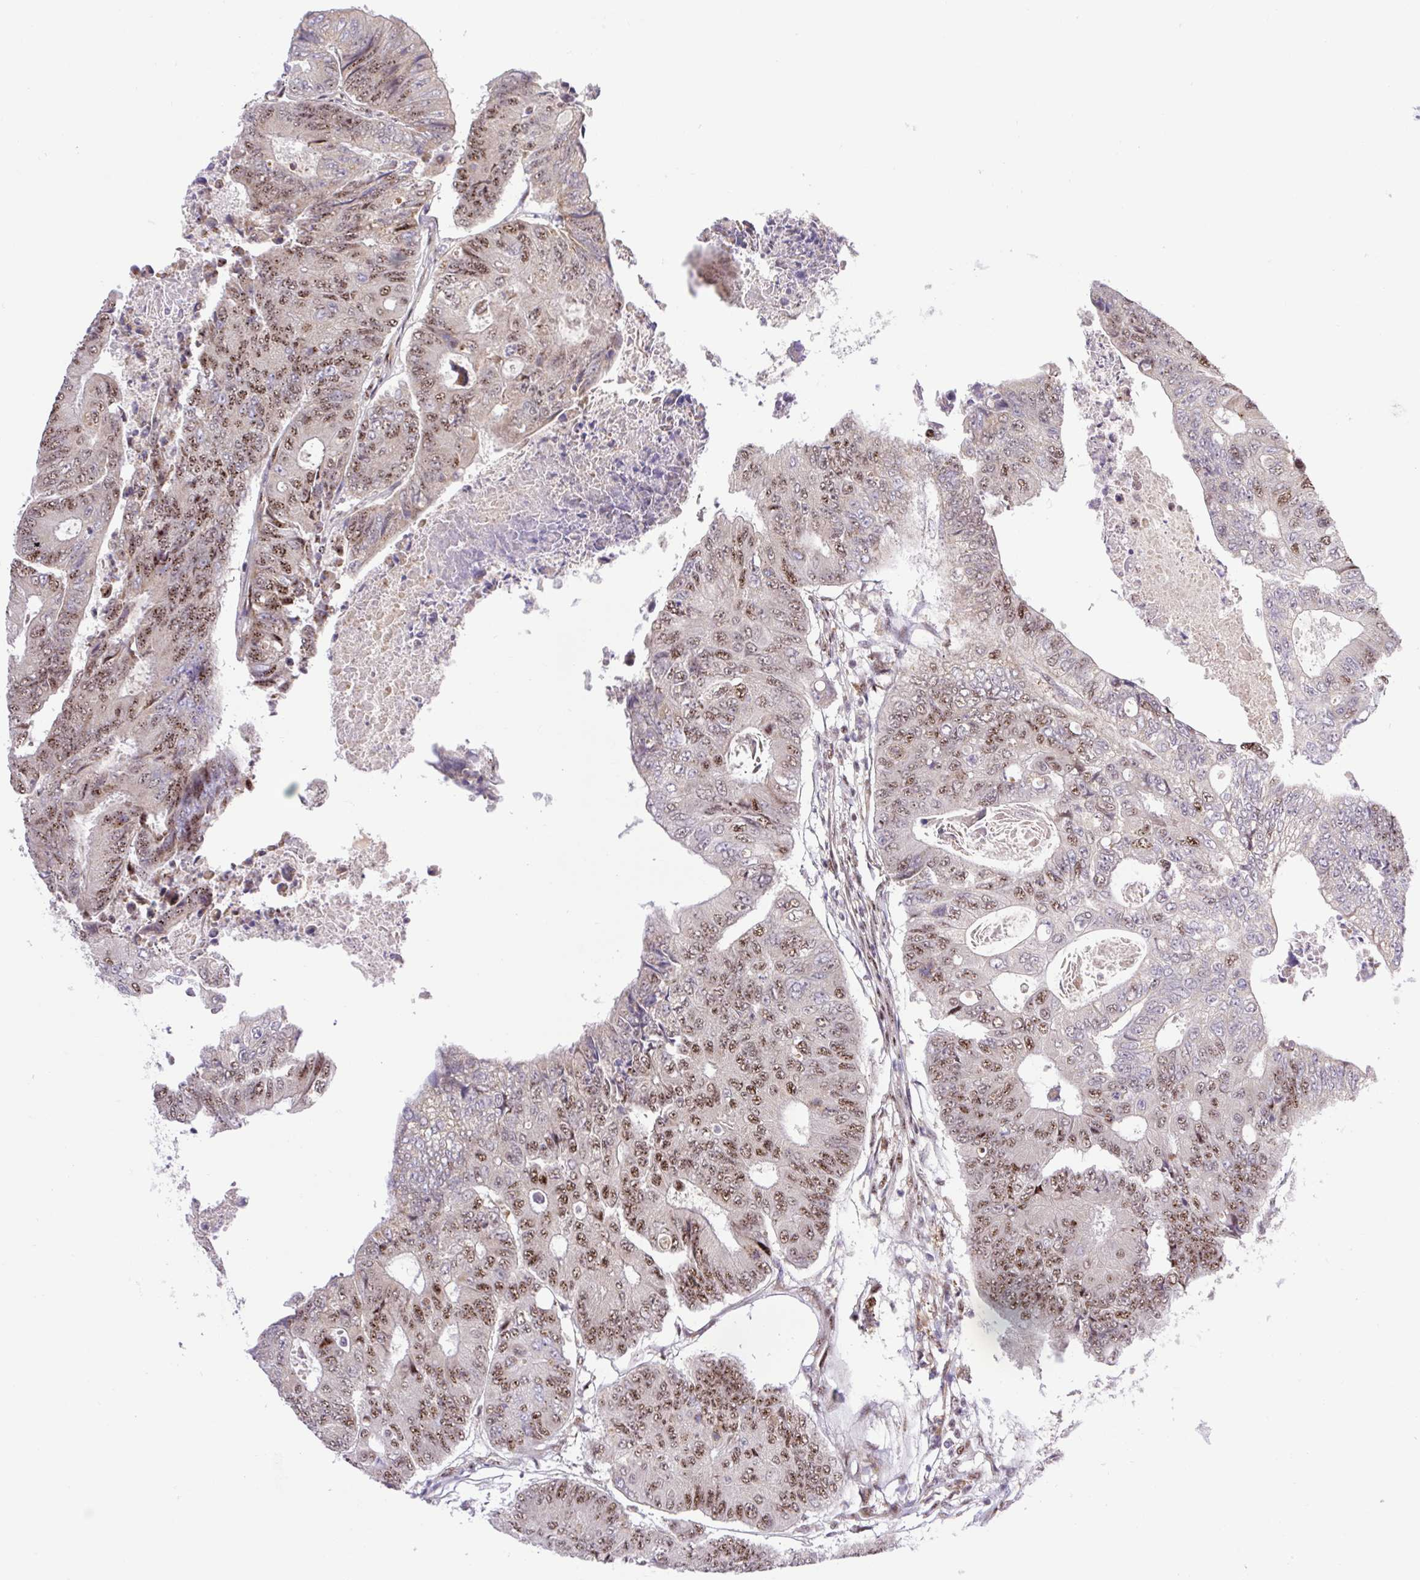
{"staining": {"intensity": "moderate", "quantity": ">75%", "location": "nuclear"}, "tissue": "colorectal cancer", "cell_type": "Tumor cells", "image_type": "cancer", "snomed": [{"axis": "morphology", "description": "Adenocarcinoma, NOS"}, {"axis": "topography", "description": "Colon"}], "caption": "Immunohistochemical staining of colorectal cancer shows medium levels of moderate nuclear protein expression in approximately >75% of tumor cells.", "gene": "ERG", "patient": {"sex": "female", "age": 48}}